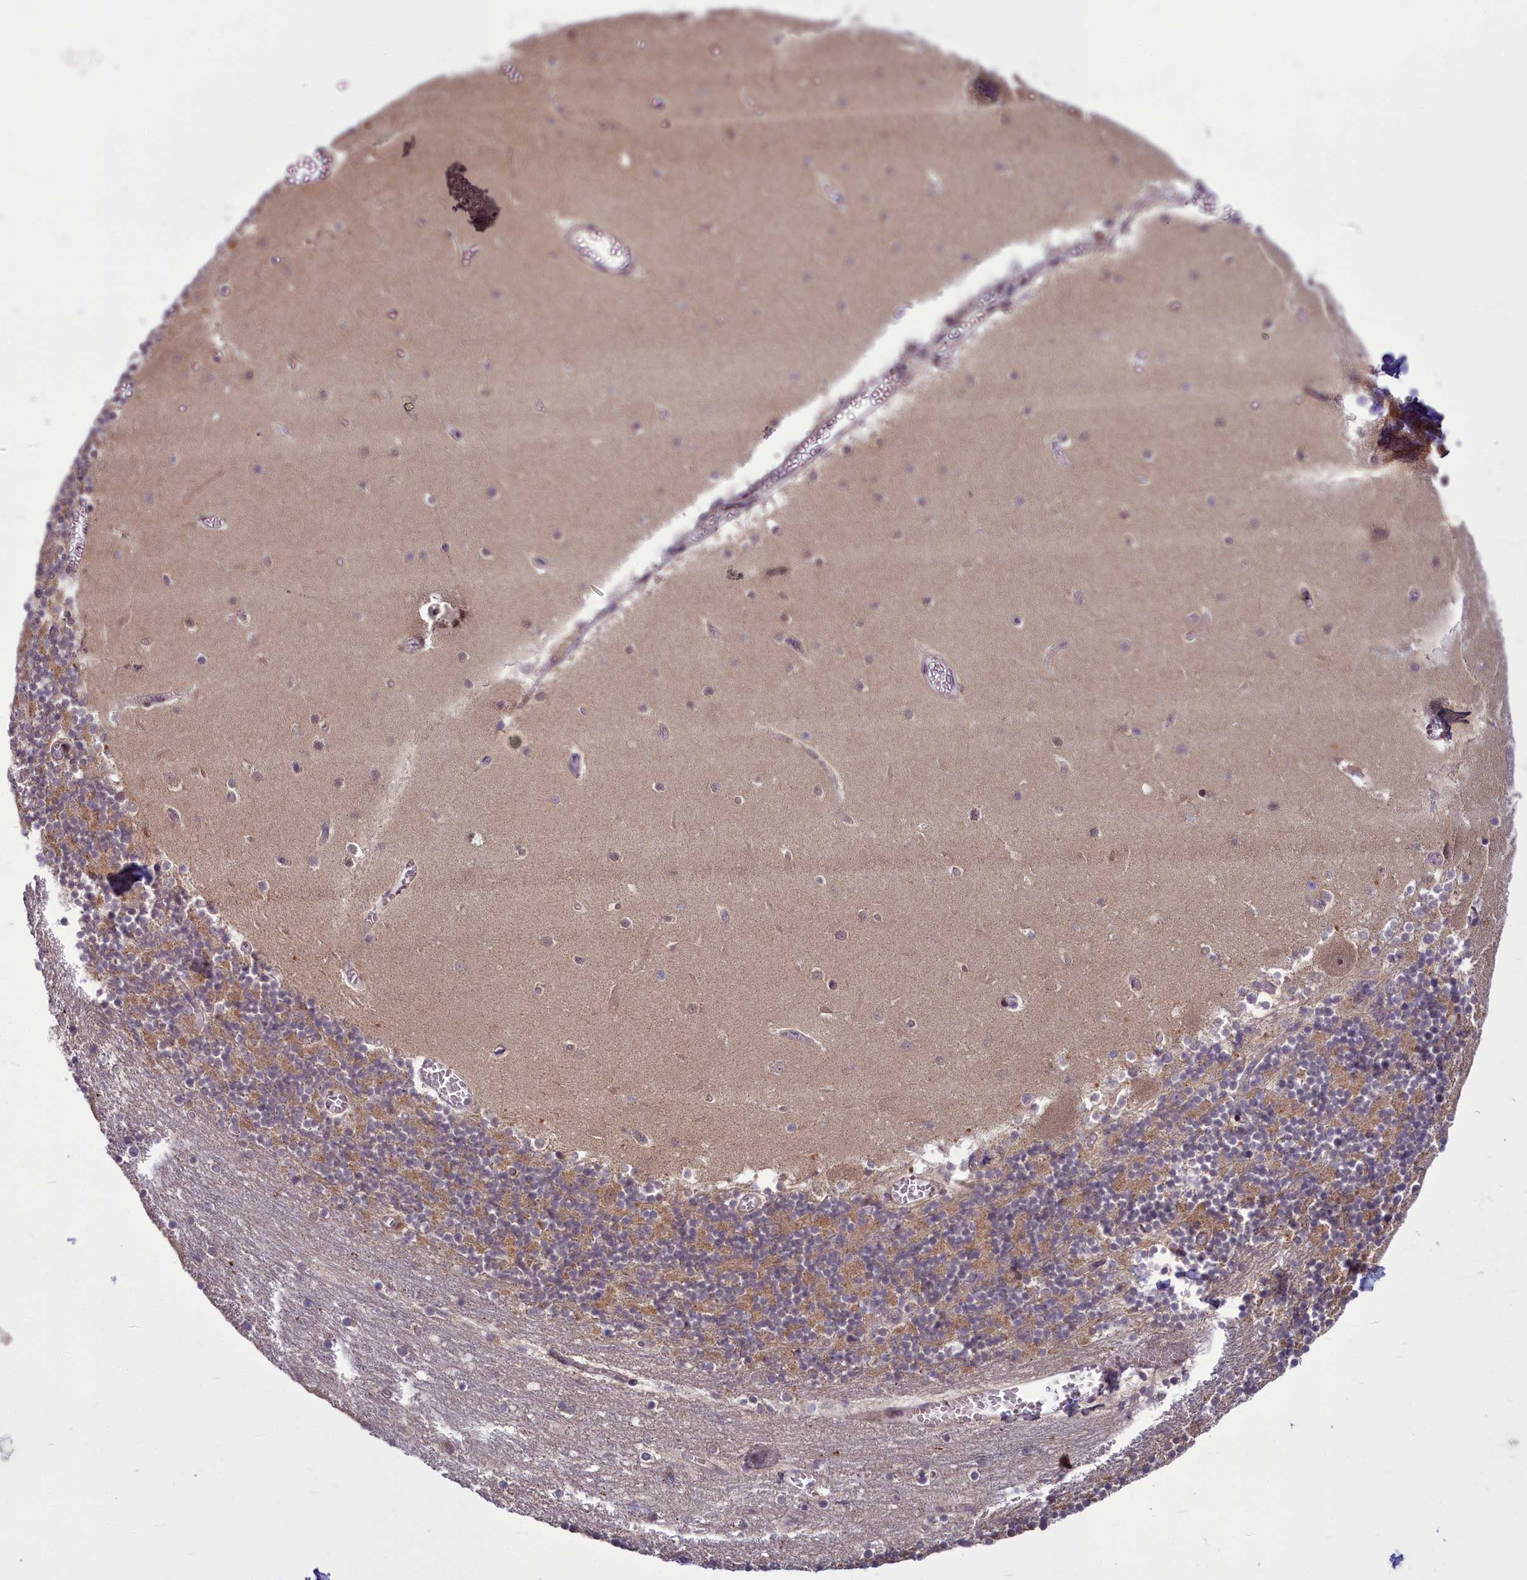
{"staining": {"intensity": "weak", "quantity": ">75%", "location": "cytoplasmic/membranous"}, "tissue": "cerebellum", "cell_type": "Cells in granular layer", "image_type": "normal", "snomed": [{"axis": "morphology", "description": "Normal tissue, NOS"}, {"axis": "topography", "description": "Cerebellum"}], "caption": "Human cerebellum stained for a protein (brown) demonstrates weak cytoplasmic/membranous positive staining in about >75% of cells in granular layer.", "gene": "AP1M1", "patient": {"sex": "female", "age": 28}}